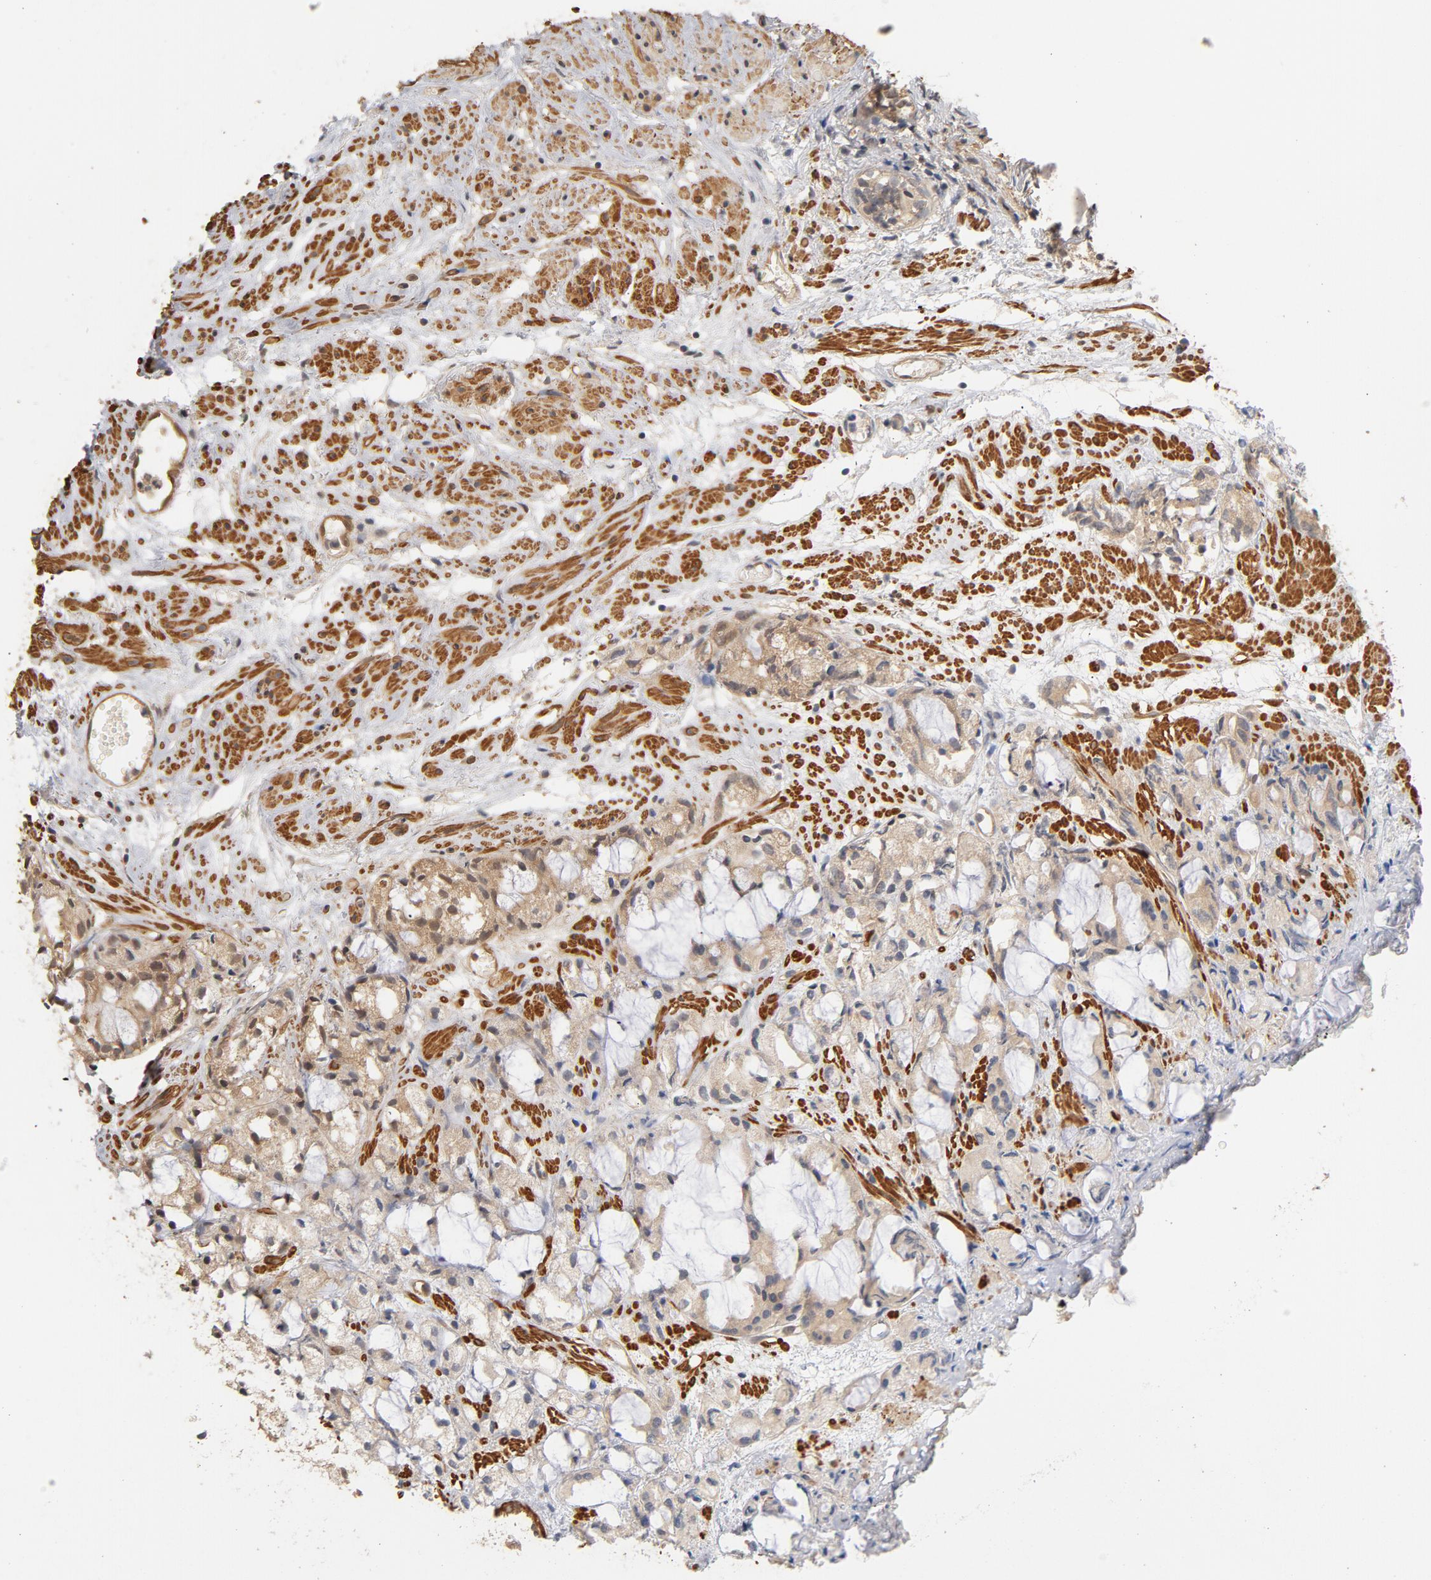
{"staining": {"intensity": "moderate", "quantity": ">75%", "location": "cytoplasmic/membranous,nuclear"}, "tissue": "prostate cancer", "cell_type": "Tumor cells", "image_type": "cancer", "snomed": [{"axis": "morphology", "description": "Adenocarcinoma, High grade"}, {"axis": "topography", "description": "Prostate"}], "caption": "Prostate high-grade adenocarcinoma stained with IHC reveals moderate cytoplasmic/membranous and nuclear expression in about >75% of tumor cells.", "gene": "CDC37", "patient": {"sex": "male", "age": 85}}